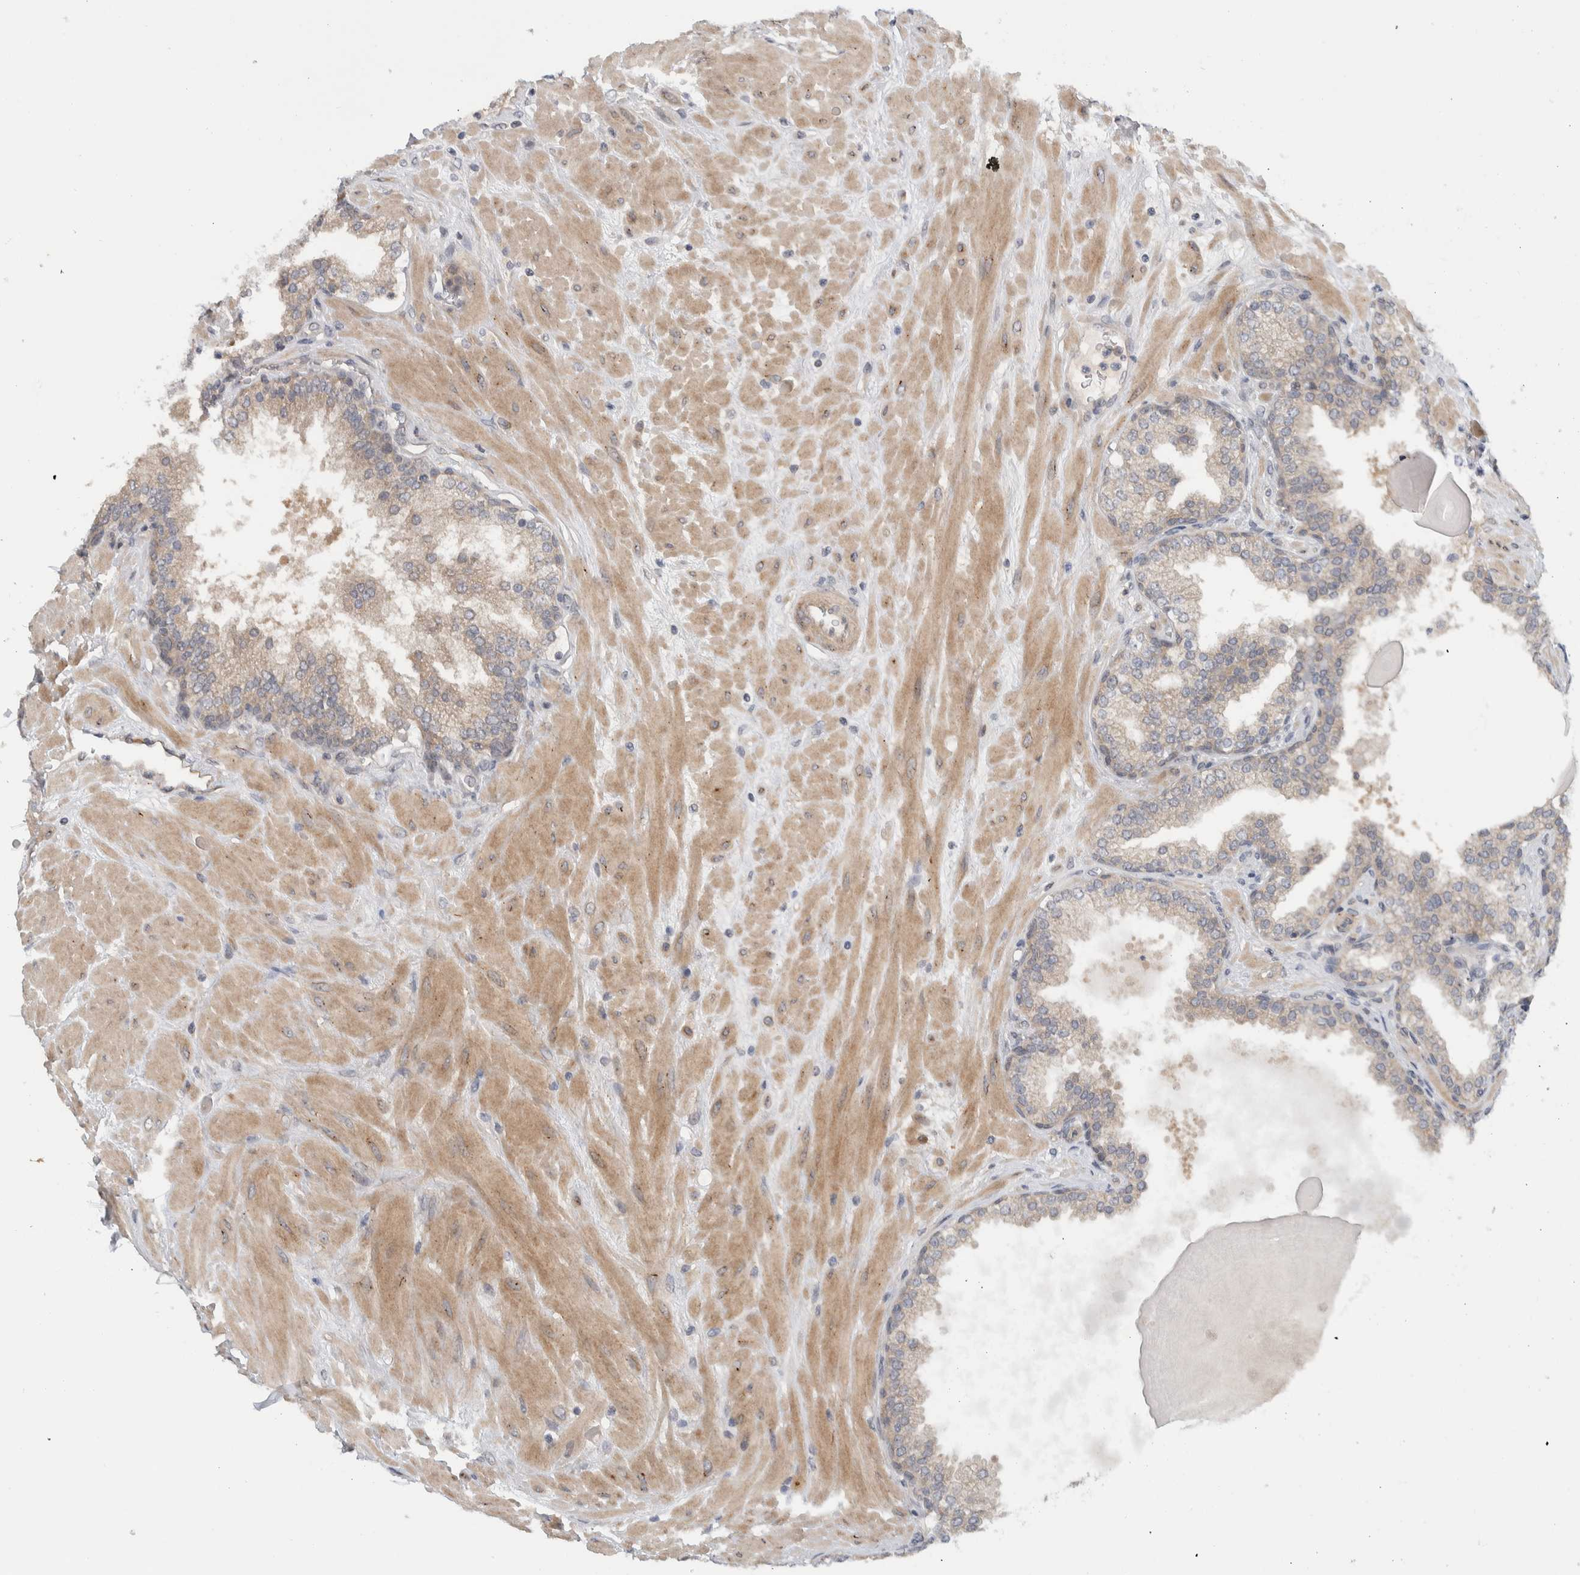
{"staining": {"intensity": "weak", "quantity": "<25%", "location": "cytoplasmic/membranous"}, "tissue": "prostate", "cell_type": "Glandular cells", "image_type": "normal", "snomed": [{"axis": "morphology", "description": "Normal tissue, NOS"}, {"axis": "topography", "description": "Prostate"}], "caption": "A high-resolution micrograph shows immunohistochemistry staining of normal prostate, which reveals no significant staining in glandular cells.", "gene": "MPRIP", "patient": {"sex": "male", "age": 51}}